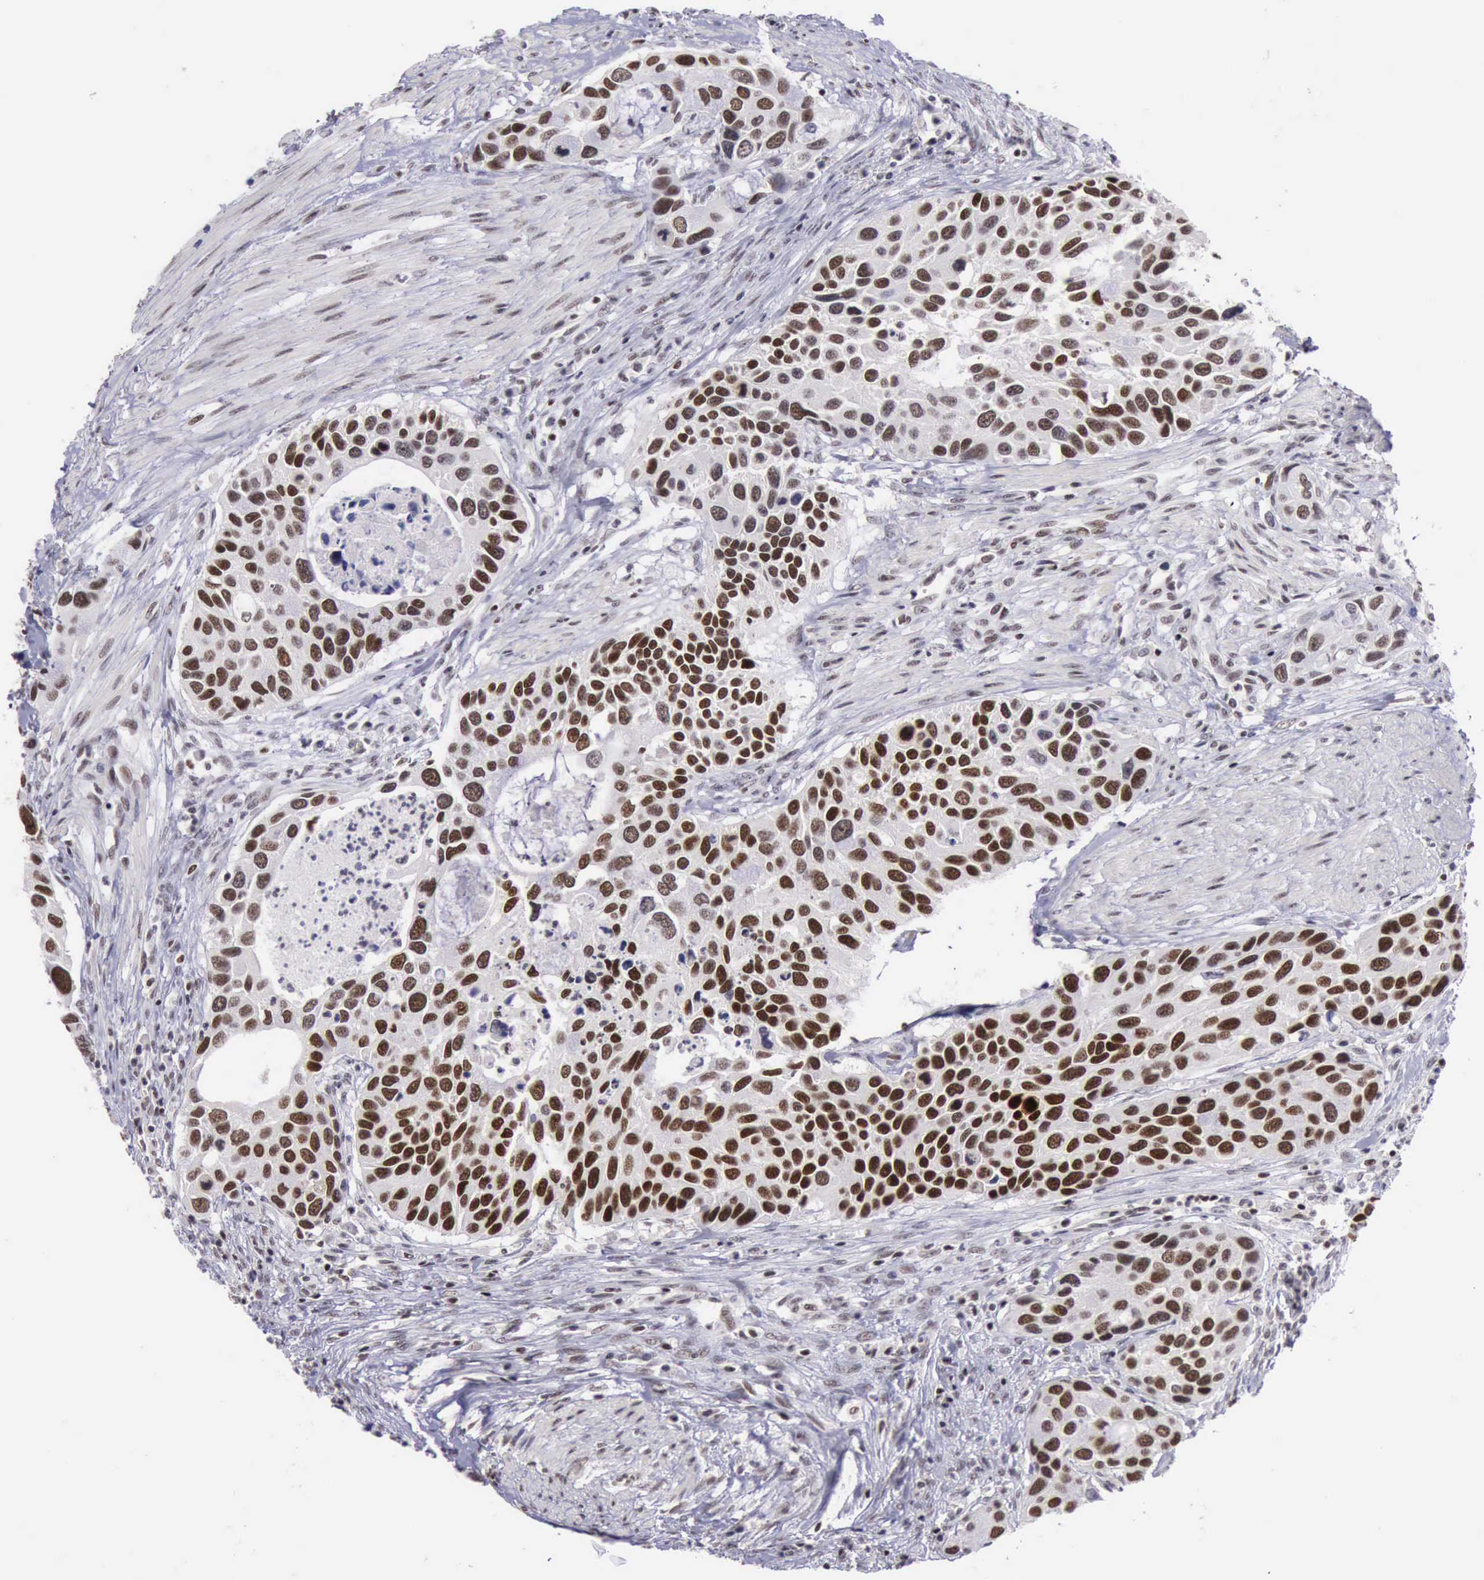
{"staining": {"intensity": "strong", "quantity": ">75%", "location": "nuclear"}, "tissue": "urothelial cancer", "cell_type": "Tumor cells", "image_type": "cancer", "snomed": [{"axis": "morphology", "description": "Urothelial carcinoma, High grade"}, {"axis": "topography", "description": "Urinary bladder"}], "caption": "Brown immunohistochemical staining in urothelial cancer demonstrates strong nuclear staining in approximately >75% of tumor cells.", "gene": "YY1", "patient": {"sex": "male", "age": 66}}